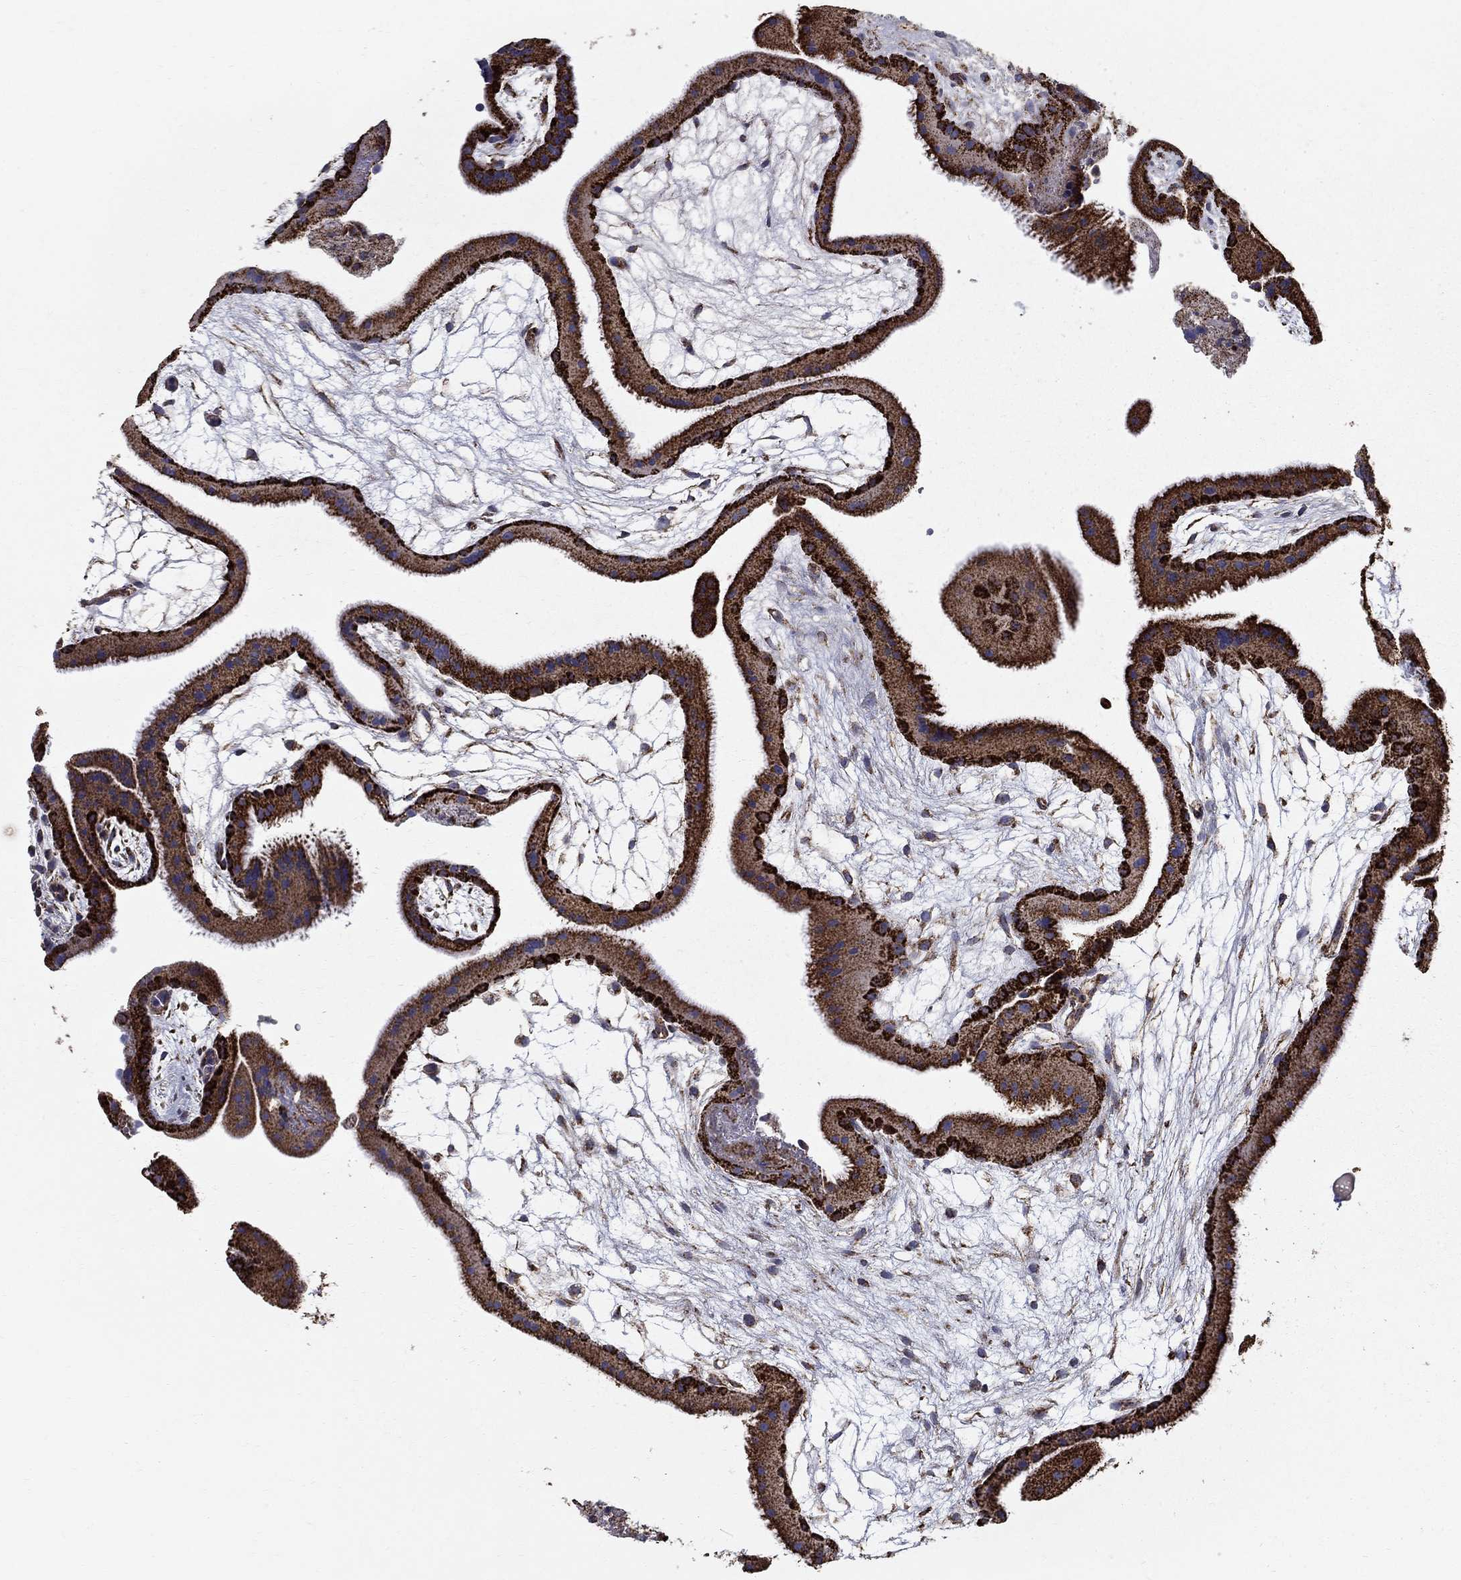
{"staining": {"intensity": "moderate", "quantity": "25%-75%", "location": "cytoplasmic/membranous"}, "tissue": "placenta", "cell_type": "Decidual cells", "image_type": "normal", "snomed": [{"axis": "morphology", "description": "Normal tissue, NOS"}, {"axis": "topography", "description": "Placenta"}], "caption": "Immunohistochemistry histopathology image of unremarkable placenta: placenta stained using immunohistochemistry exhibits medium levels of moderate protein expression localized specifically in the cytoplasmic/membranous of decidual cells, appearing as a cytoplasmic/membranous brown color.", "gene": "GCSH", "patient": {"sex": "female", "age": 19}}